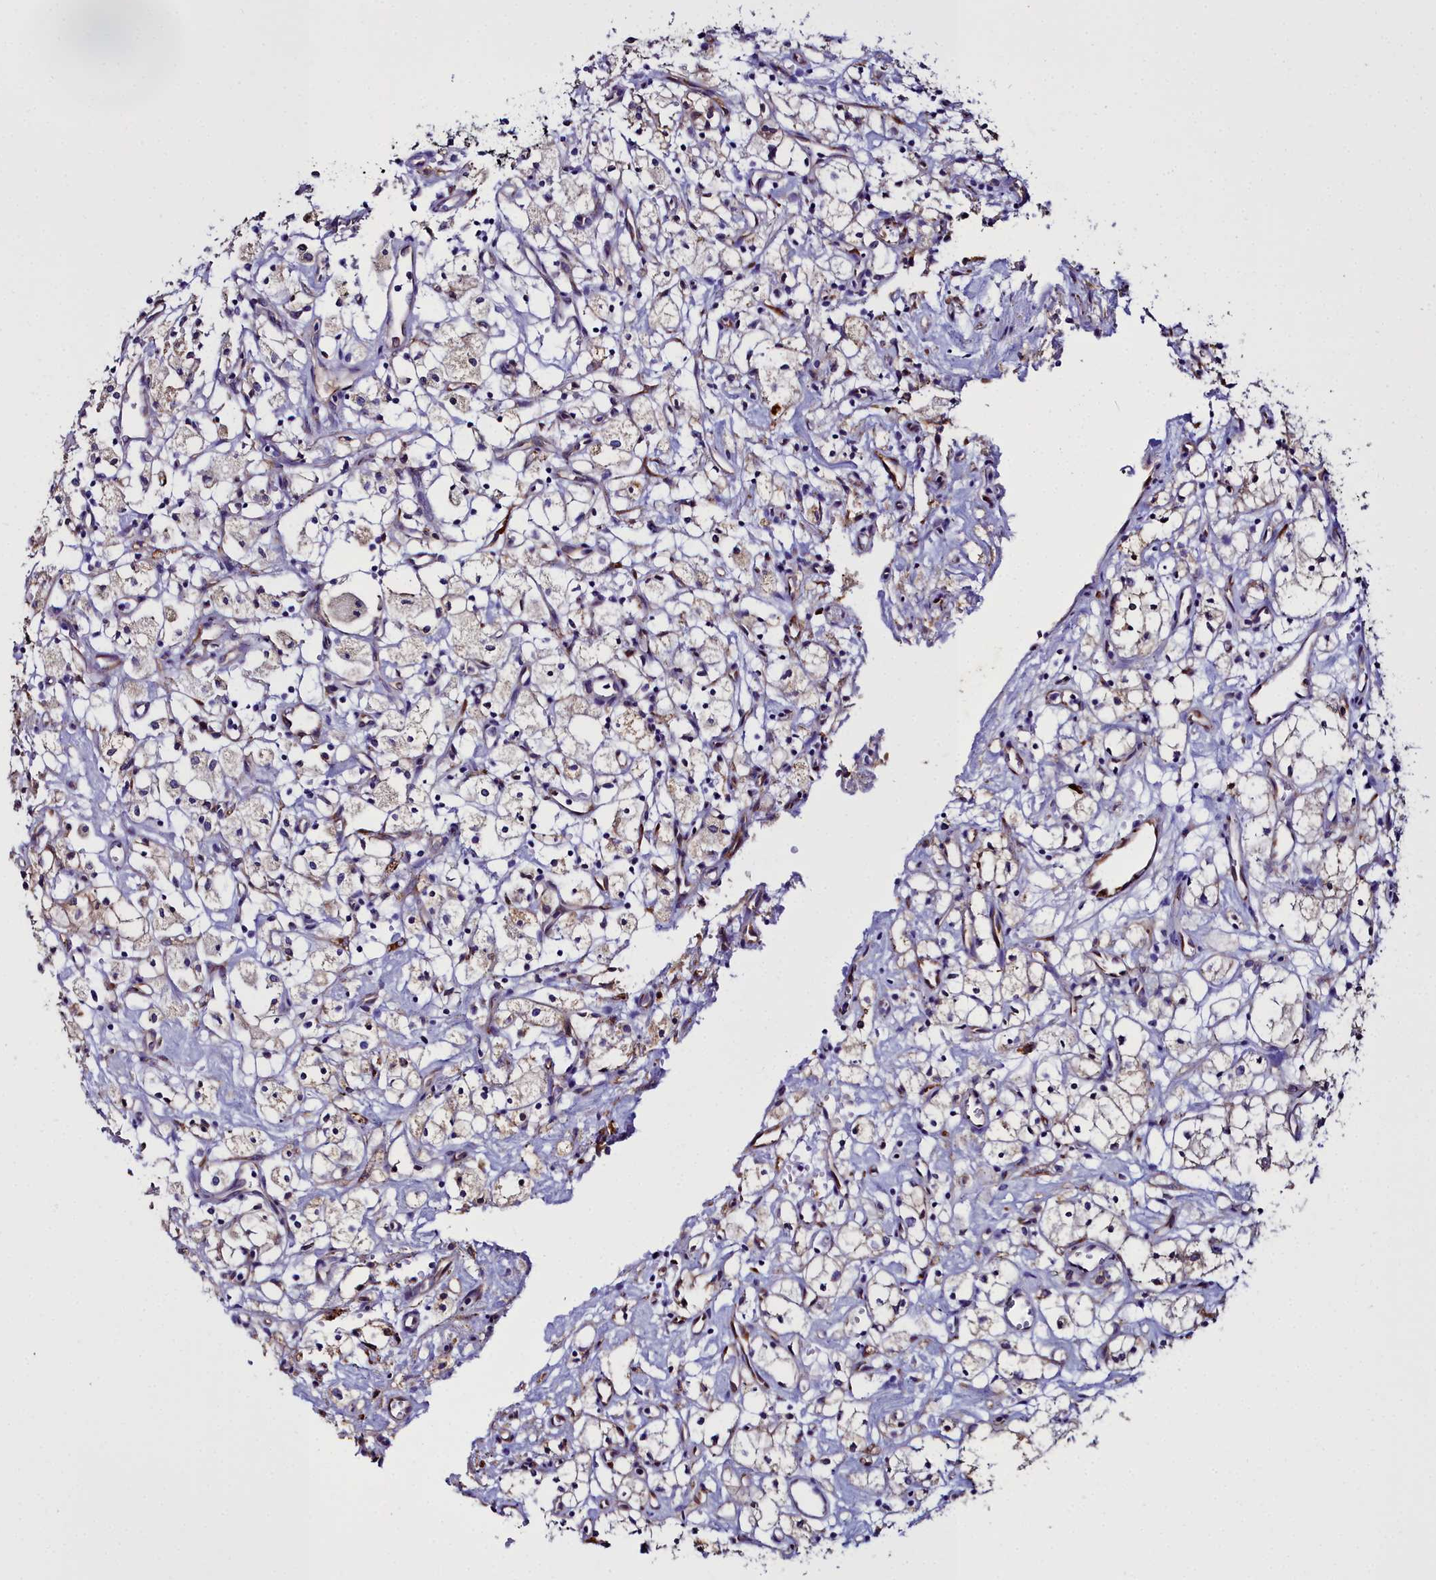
{"staining": {"intensity": "weak", "quantity": "25%-75%", "location": "cytoplasmic/membranous"}, "tissue": "renal cancer", "cell_type": "Tumor cells", "image_type": "cancer", "snomed": [{"axis": "morphology", "description": "Adenocarcinoma, NOS"}, {"axis": "topography", "description": "Kidney"}], "caption": "IHC histopathology image of neoplastic tissue: renal cancer stained using immunohistochemistry exhibits low levels of weak protein expression localized specifically in the cytoplasmic/membranous of tumor cells, appearing as a cytoplasmic/membranous brown color.", "gene": "TXNDC5", "patient": {"sex": "male", "age": 59}}